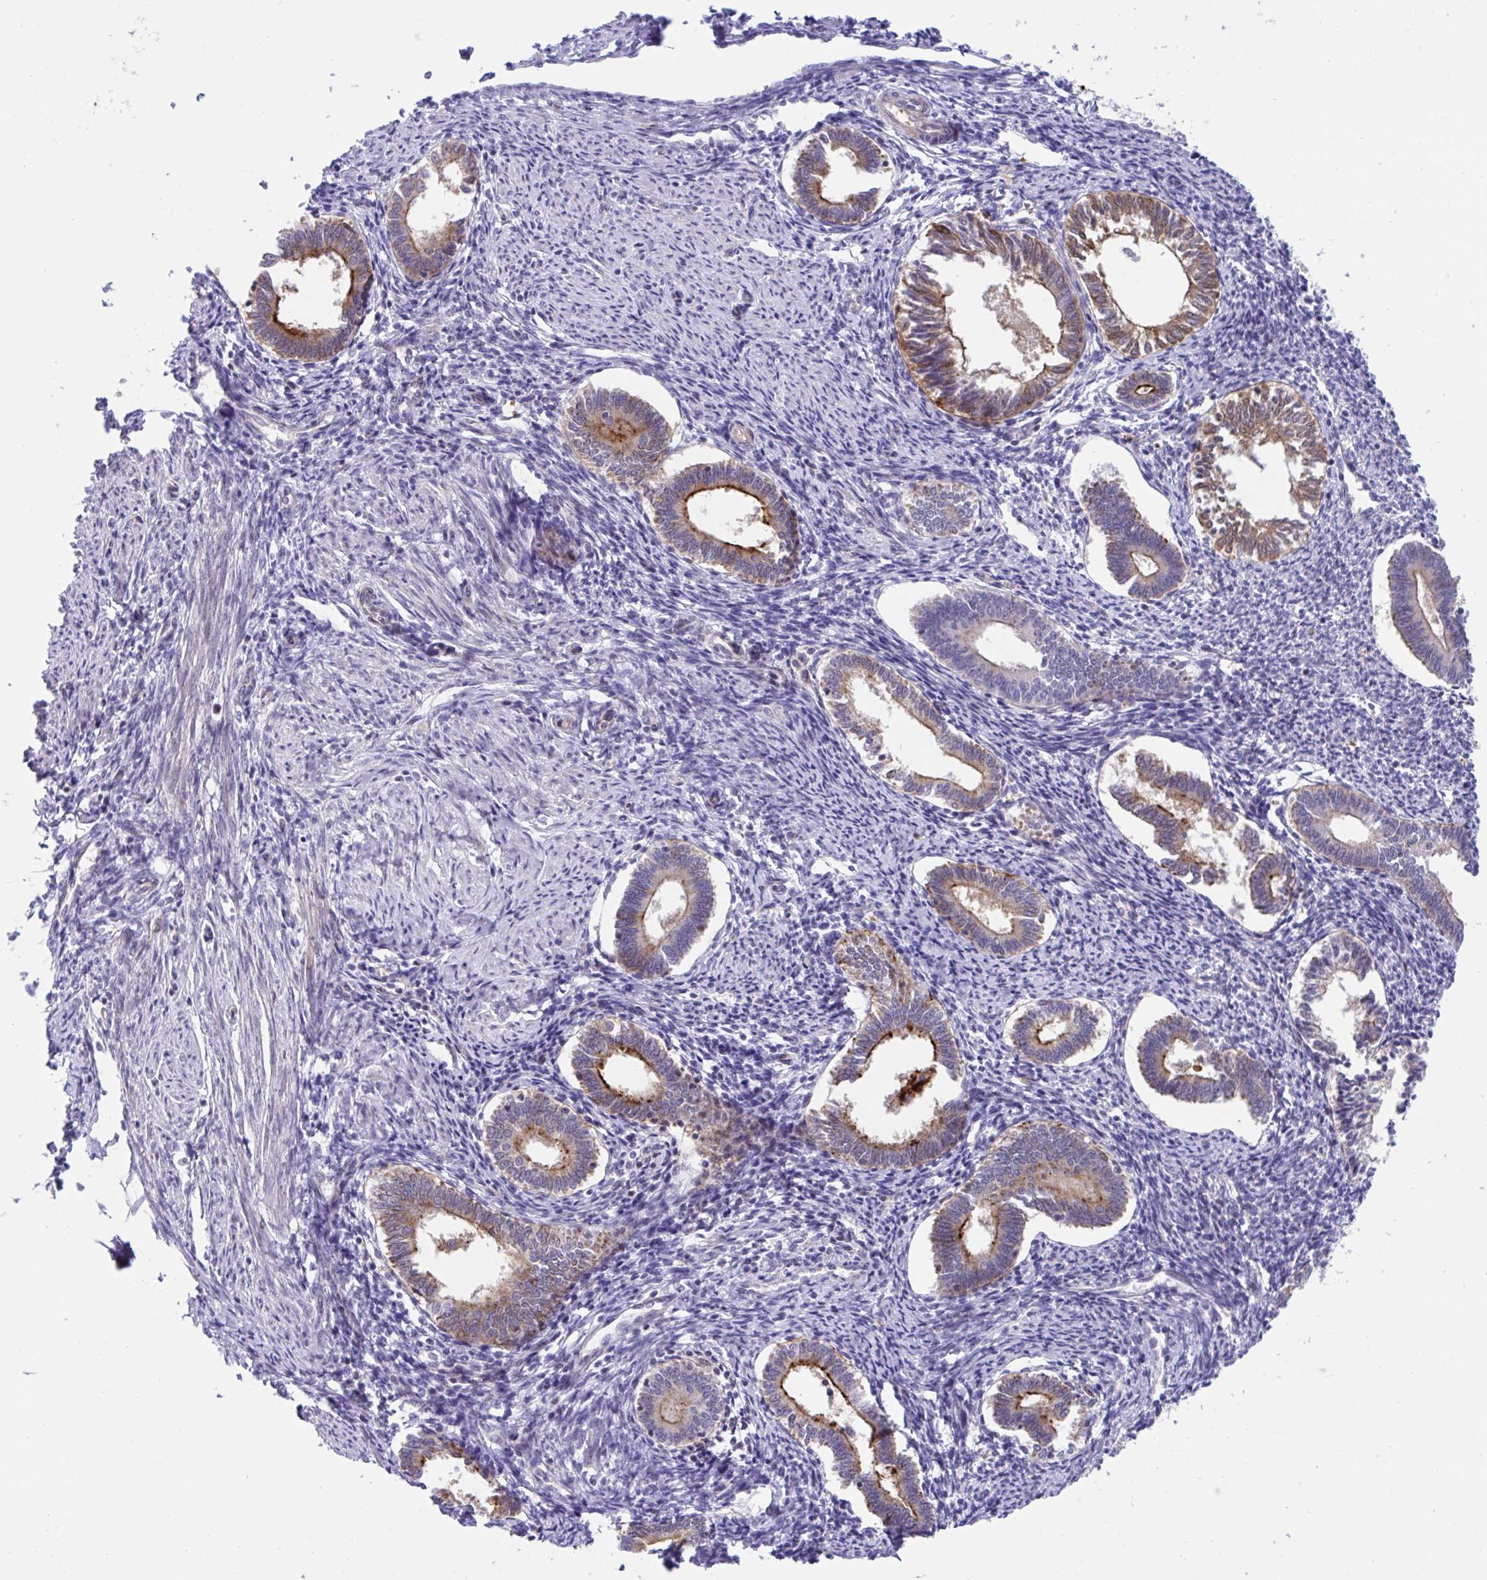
{"staining": {"intensity": "weak", "quantity": "<25%", "location": "nuclear"}, "tissue": "endometrium", "cell_type": "Cells in endometrial stroma", "image_type": "normal", "snomed": [{"axis": "morphology", "description": "Normal tissue, NOS"}, {"axis": "topography", "description": "Endometrium"}], "caption": "High magnification brightfield microscopy of unremarkable endometrium stained with DAB (3,3'-diaminobenzidine) (brown) and counterstained with hematoxylin (blue): cells in endometrial stroma show no significant staining.", "gene": "CENPQ", "patient": {"sex": "female", "age": 41}}